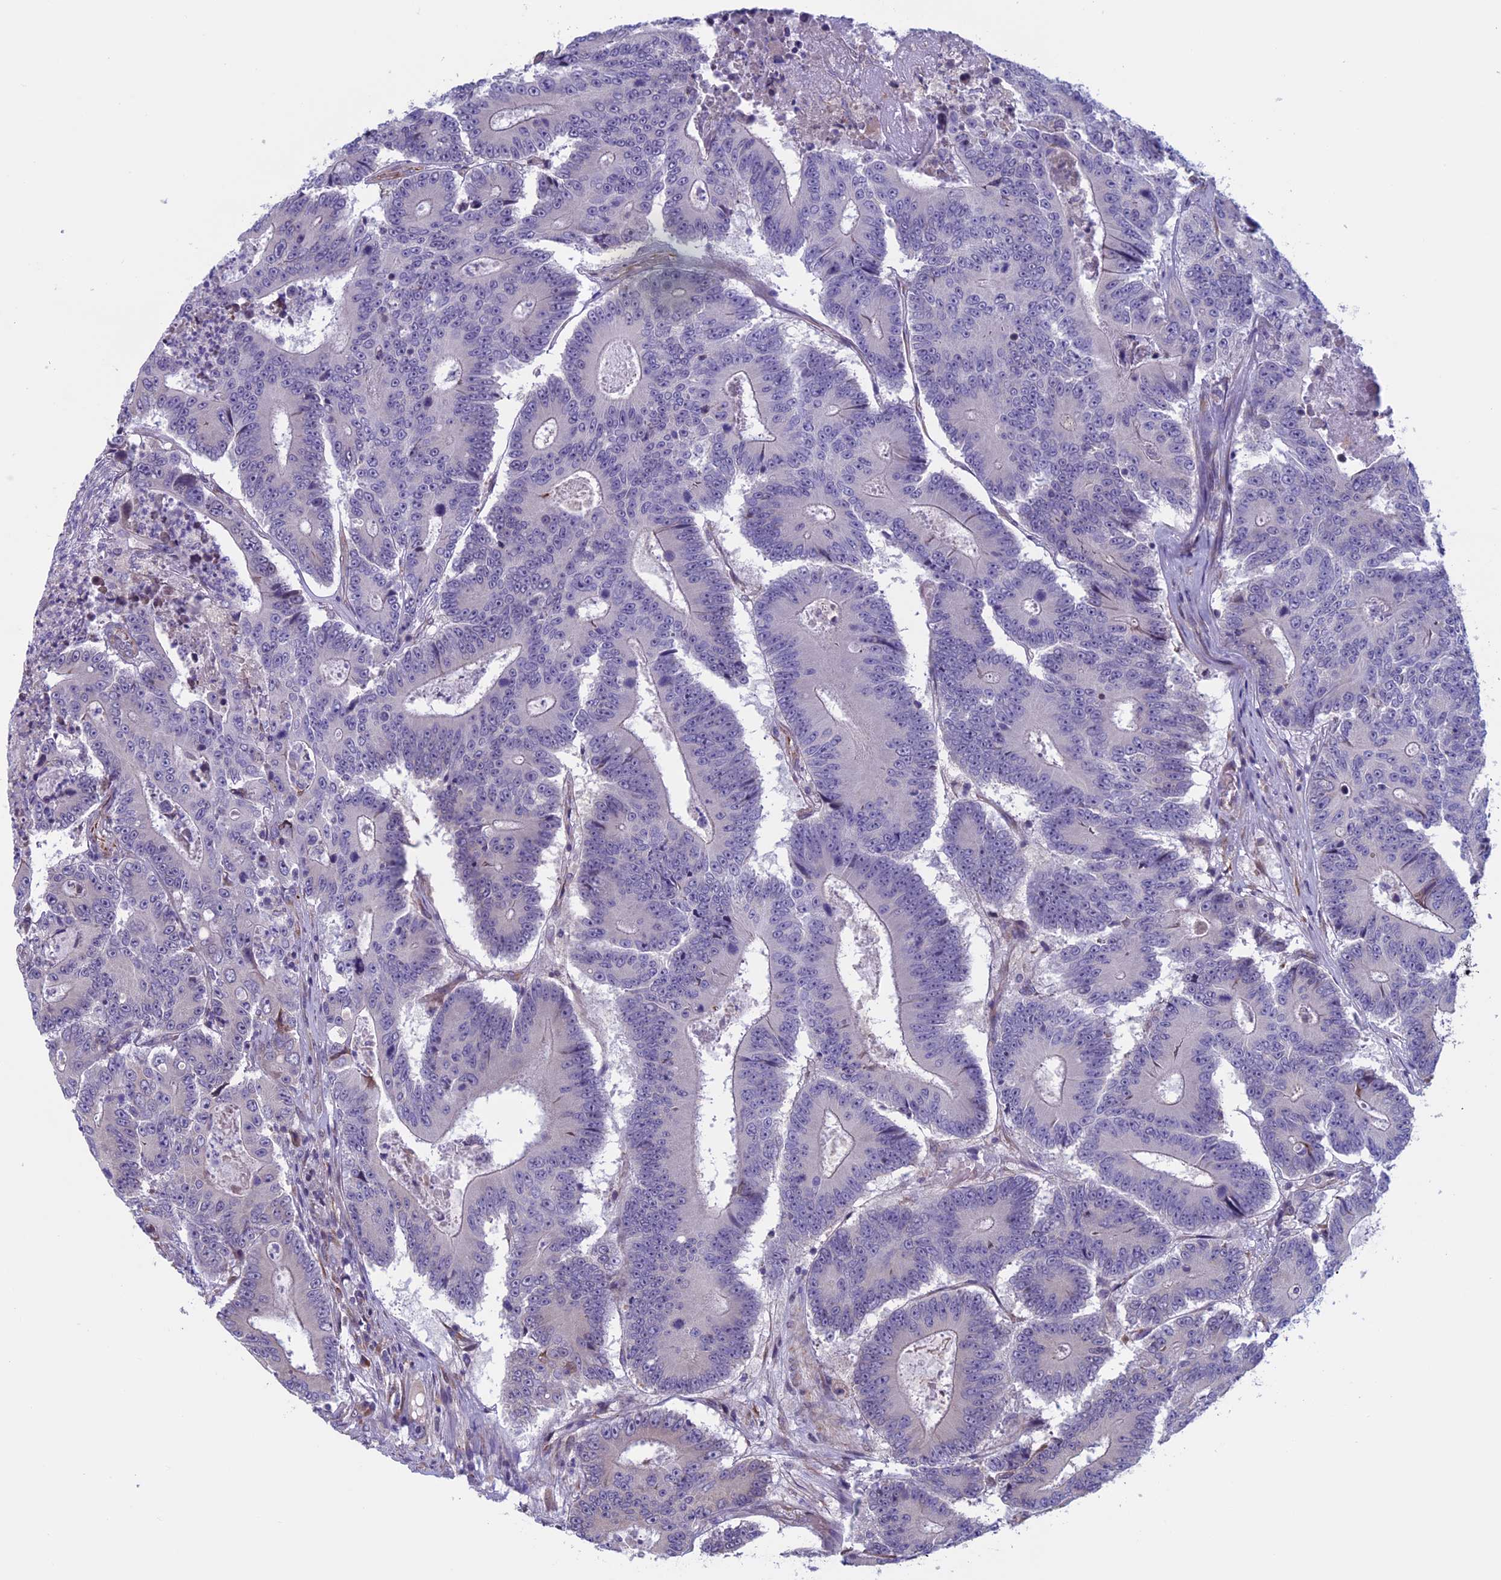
{"staining": {"intensity": "negative", "quantity": "none", "location": "none"}, "tissue": "colorectal cancer", "cell_type": "Tumor cells", "image_type": "cancer", "snomed": [{"axis": "morphology", "description": "Adenocarcinoma, NOS"}, {"axis": "topography", "description": "Colon"}], "caption": "Immunohistochemistry (IHC) of human colorectal adenocarcinoma shows no expression in tumor cells. (DAB immunohistochemistry (IHC), high magnification).", "gene": "BCL2L10", "patient": {"sex": "male", "age": 83}}